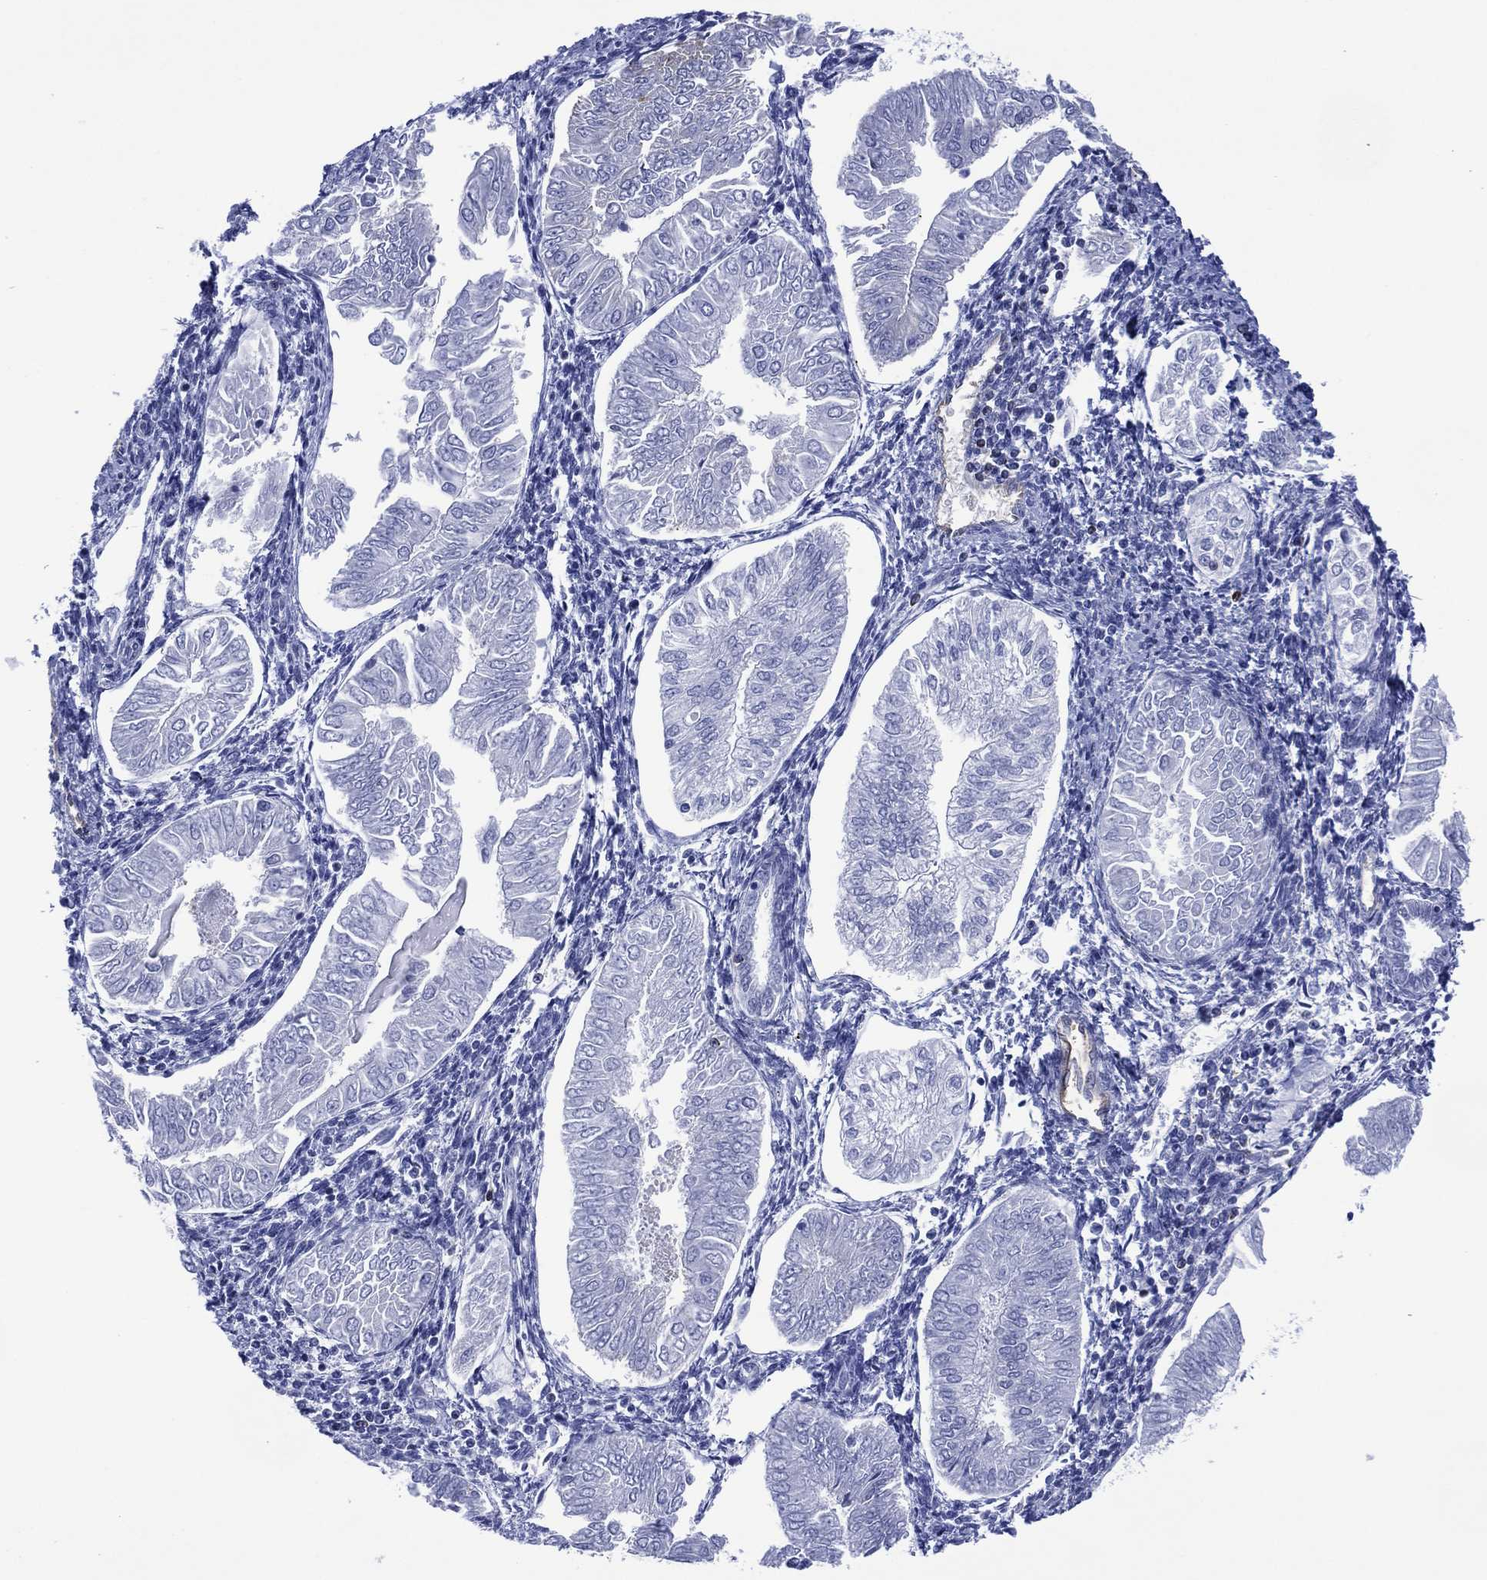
{"staining": {"intensity": "negative", "quantity": "none", "location": "none"}, "tissue": "endometrial cancer", "cell_type": "Tumor cells", "image_type": "cancer", "snomed": [{"axis": "morphology", "description": "Adenocarcinoma, NOS"}, {"axis": "topography", "description": "Endometrium"}], "caption": "DAB immunohistochemical staining of adenocarcinoma (endometrial) exhibits no significant staining in tumor cells. (DAB (3,3'-diaminobenzidine) immunohistochemistry (IHC) with hematoxylin counter stain).", "gene": "DPP4", "patient": {"sex": "female", "age": 53}}